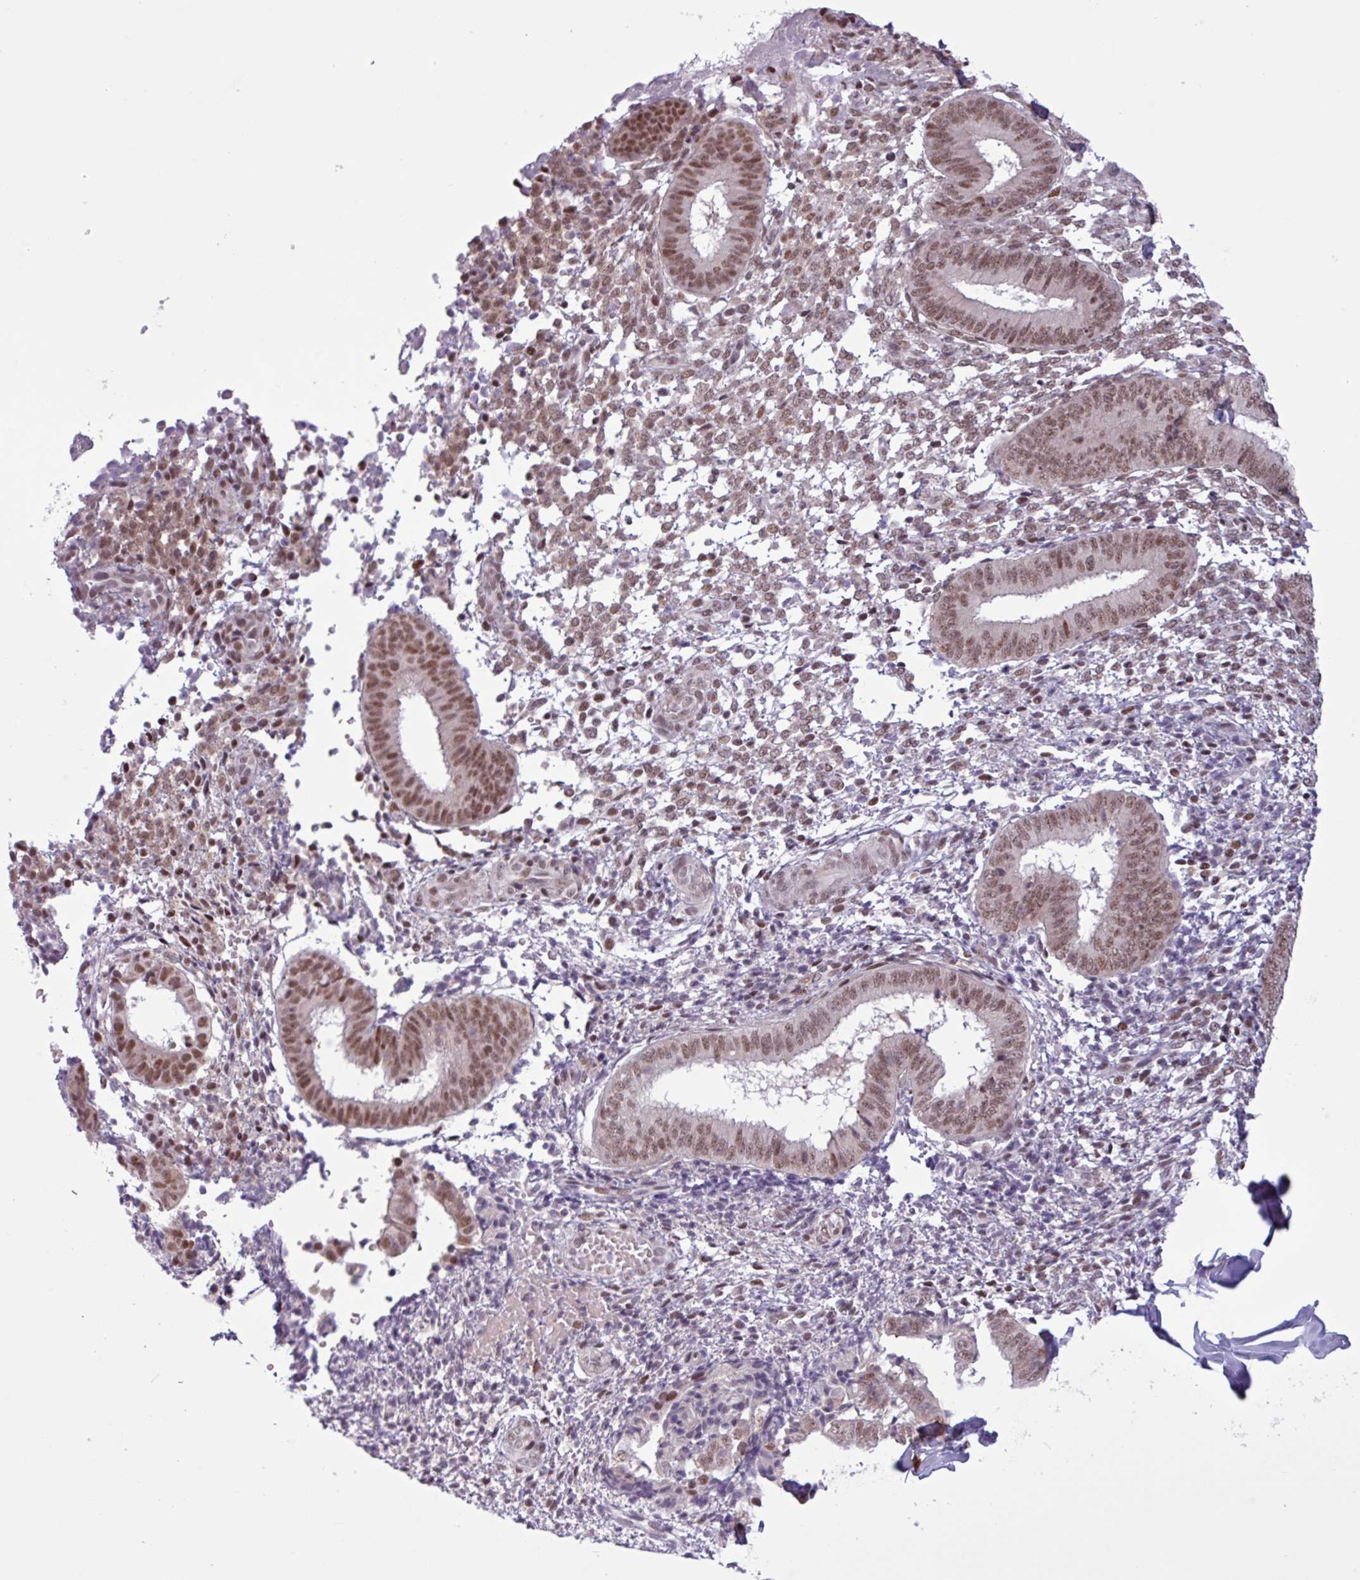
{"staining": {"intensity": "moderate", "quantity": "25%-75%", "location": "nuclear"}, "tissue": "endometrium", "cell_type": "Cells in endometrial stroma", "image_type": "normal", "snomed": [{"axis": "morphology", "description": "Normal tissue, NOS"}, {"axis": "topography", "description": "Endometrium"}], "caption": "Endometrium stained with DAB (3,3'-diaminobenzidine) immunohistochemistry (IHC) displays medium levels of moderate nuclear positivity in about 25%-75% of cells in endometrial stroma. (Brightfield microscopy of DAB IHC at high magnification).", "gene": "NOTCH2", "patient": {"sex": "female", "age": 49}}